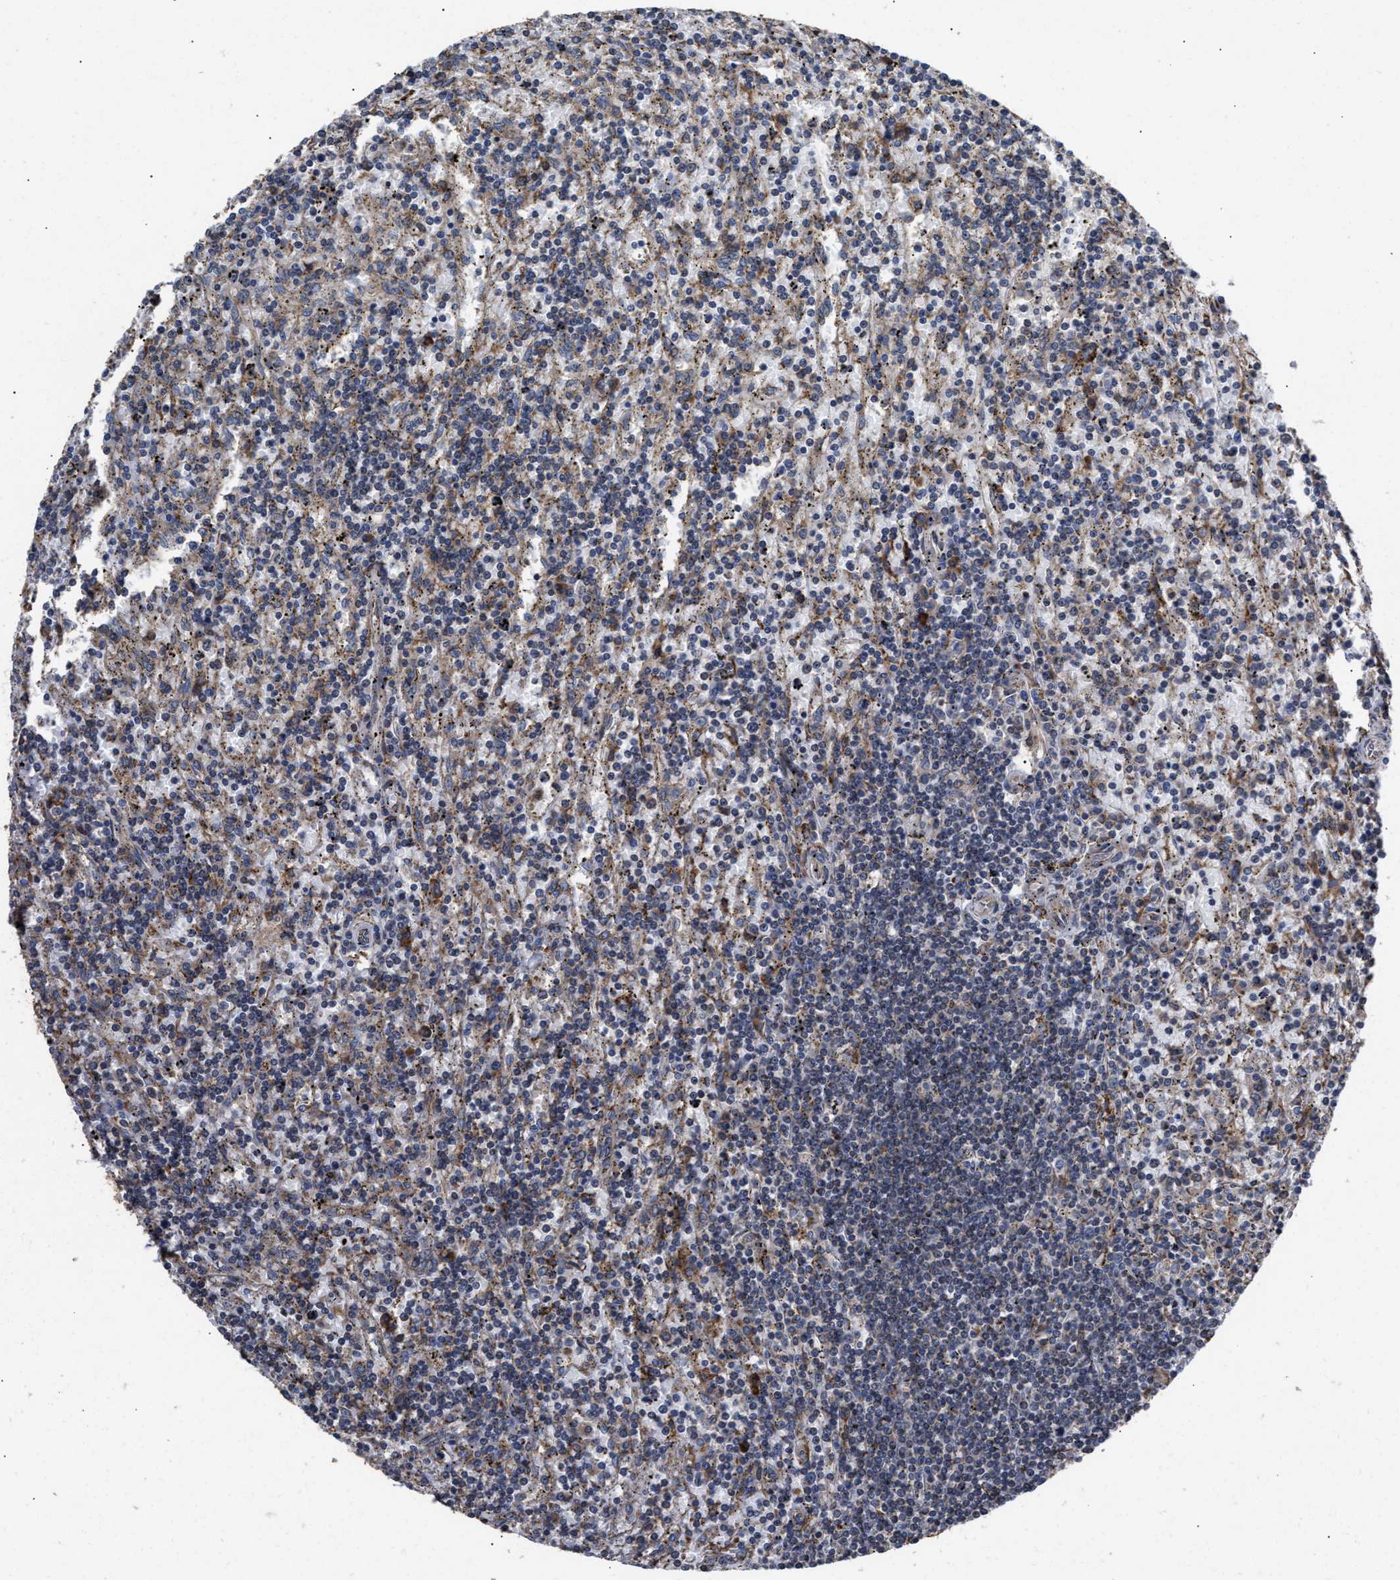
{"staining": {"intensity": "weak", "quantity": "<25%", "location": "cytoplasmic/membranous"}, "tissue": "lymphoma", "cell_type": "Tumor cells", "image_type": "cancer", "snomed": [{"axis": "morphology", "description": "Malignant lymphoma, non-Hodgkin's type, Low grade"}, {"axis": "topography", "description": "Spleen"}], "caption": "A high-resolution micrograph shows immunohistochemistry (IHC) staining of lymphoma, which reveals no significant staining in tumor cells.", "gene": "GOSR1", "patient": {"sex": "male", "age": 76}}